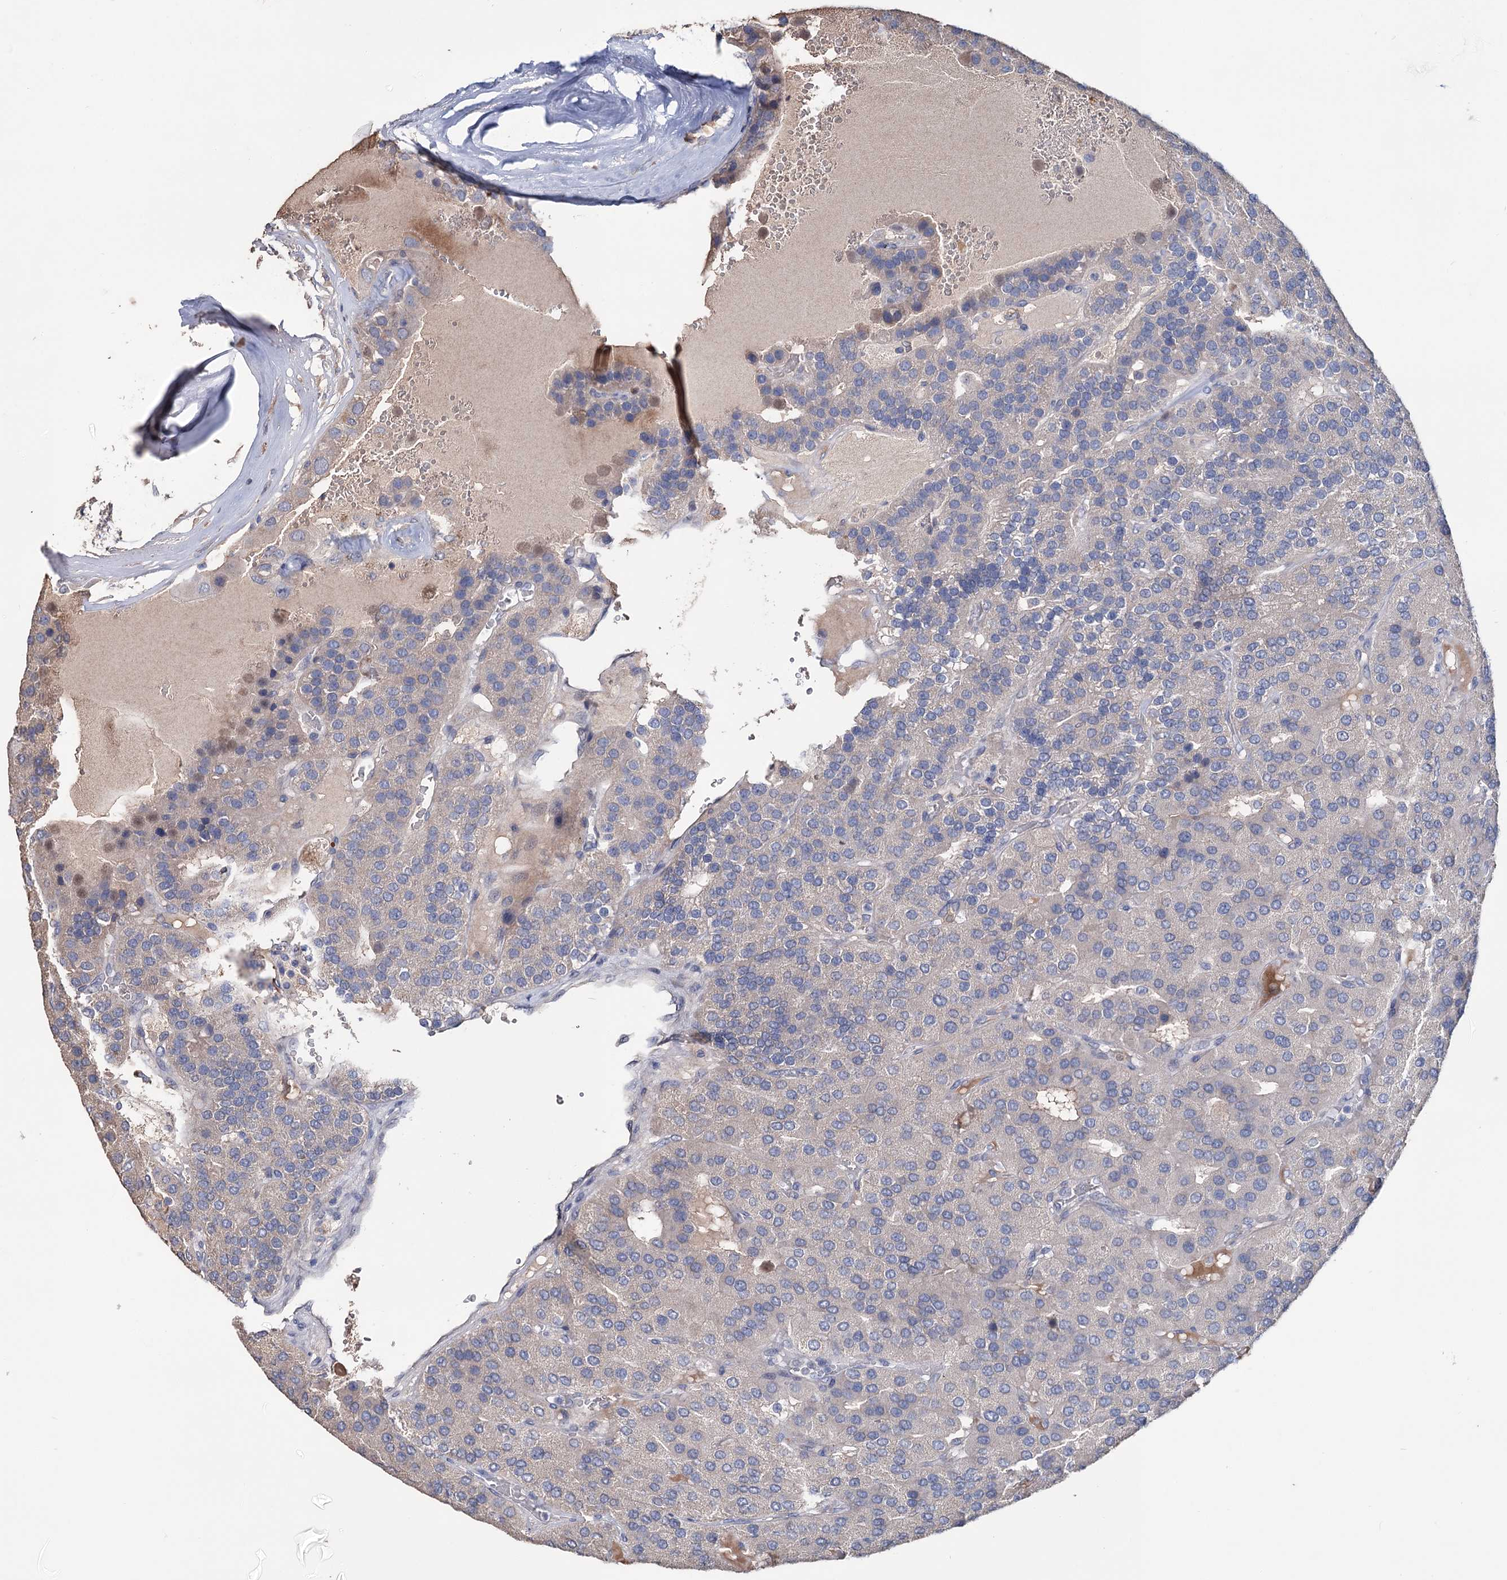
{"staining": {"intensity": "negative", "quantity": "none", "location": "none"}, "tissue": "parathyroid gland", "cell_type": "Glandular cells", "image_type": "normal", "snomed": [{"axis": "morphology", "description": "Normal tissue, NOS"}, {"axis": "morphology", "description": "Adenoma, NOS"}, {"axis": "topography", "description": "Parathyroid gland"}], "caption": "Immunohistochemical staining of unremarkable human parathyroid gland displays no significant positivity in glandular cells. (DAB immunohistochemistry visualized using brightfield microscopy, high magnification).", "gene": "EPB41L5", "patient": {"sex": "female", "age": 86}}